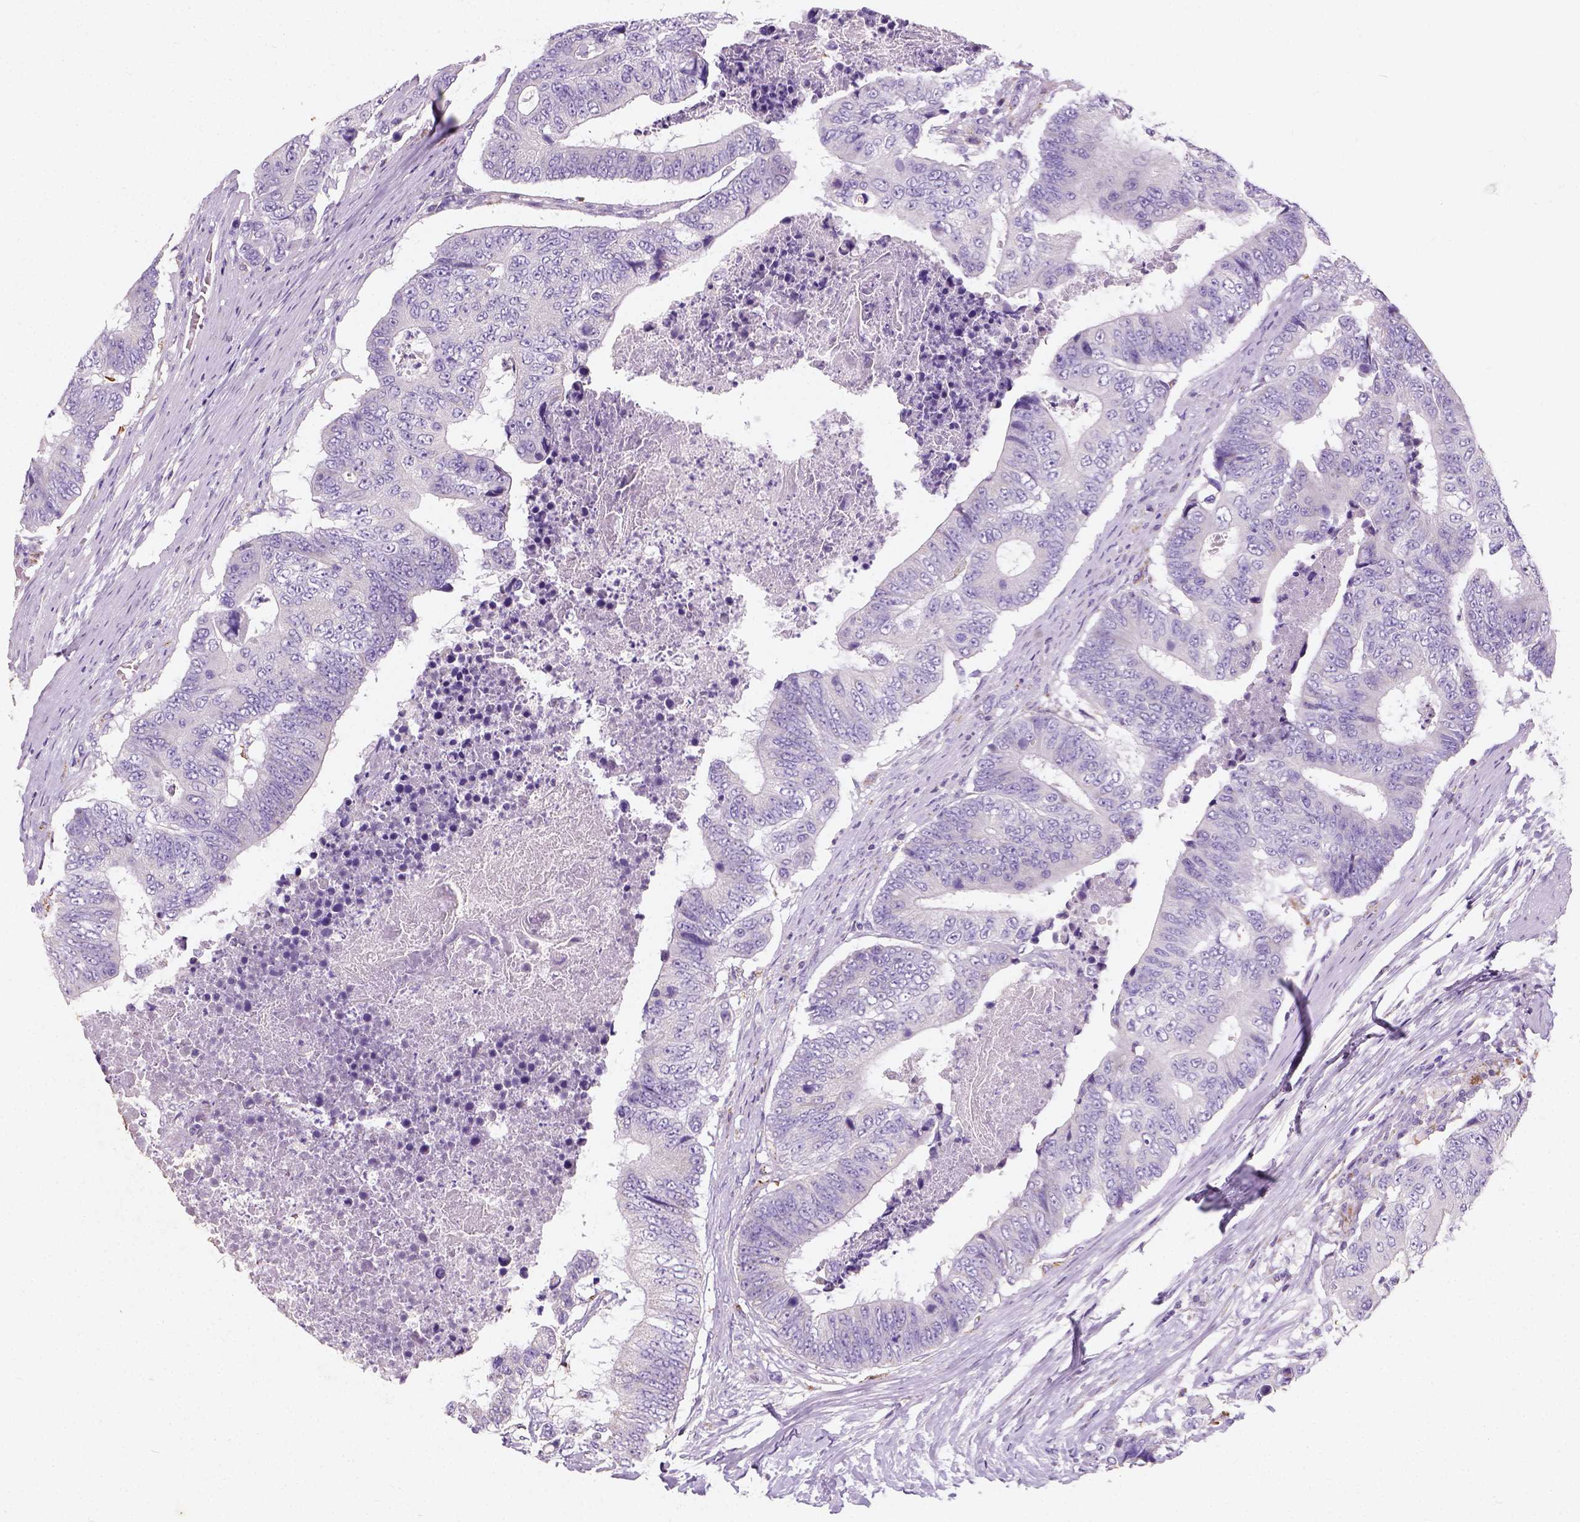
{"staining": {"intensity": "negative", "quantity": "none", "location": "none"}, "tissue": "colorectal cancer", "cell_type": "Tumor cells", "image_type": "cancer", "snomed": [{"axis": "morphology", "description": "Adenocarcinoma, NOS"}, {"axis": "topography", "description": "Colon"}], "caption": "Immunohistochemistry micrograph of neoplastic tissue: human adenocarcinoma (colorectal) stained with DAB displays no significant protein staining in tumor cells.", "gene": "CHODL", "patient": {"sex": "female", "age": 48}}